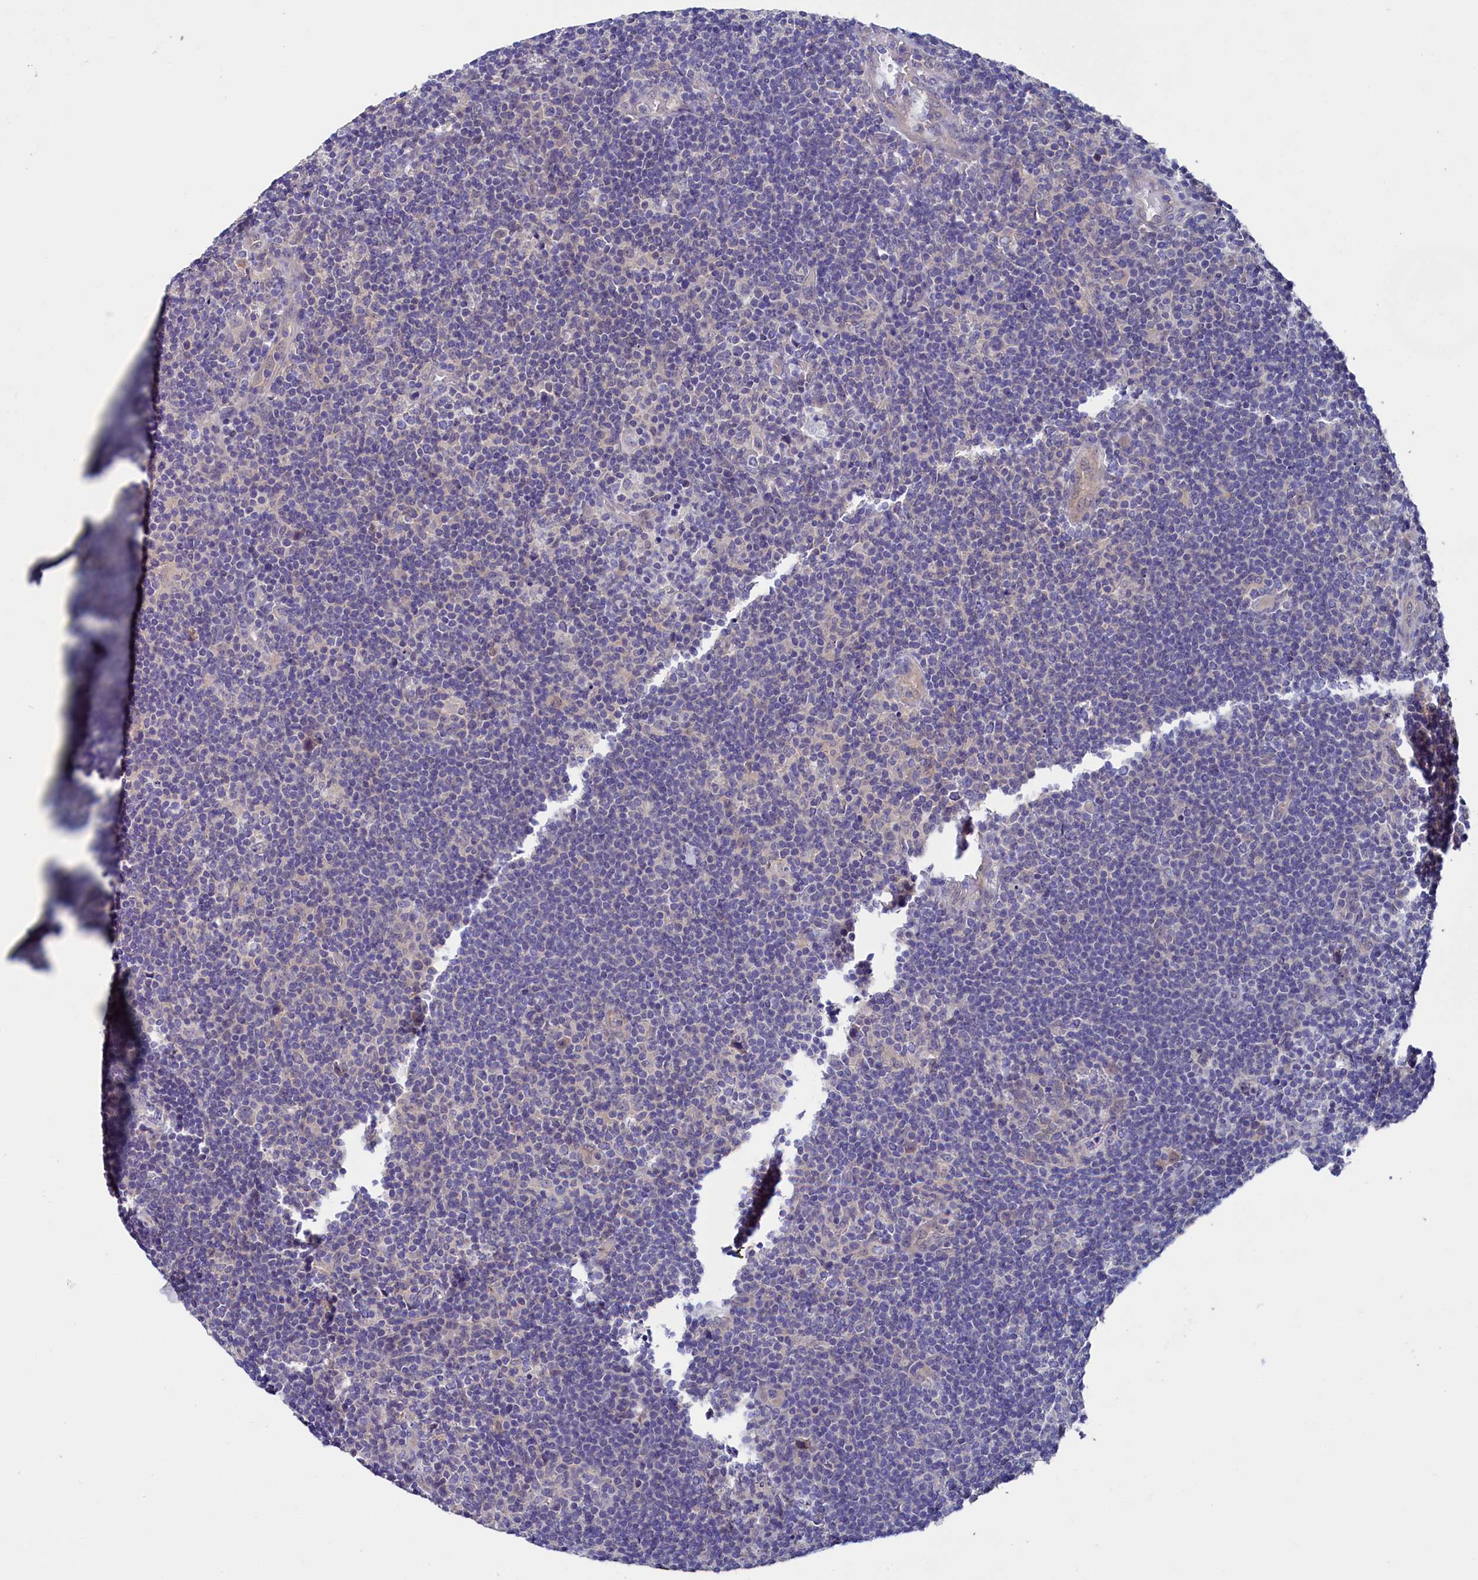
{"staining": {"intensity": "negative", "quantity": "none", "location": "none"}, "tissue": "lymphoma", "cell_type": "Tumor cells", "image_type": "cancer", "snomed": [{"axis": "morphology", "description": "Hodgkin's disease, NOS"}, {"axis": "topography", "description": "Lymph node"}], "caption": "Micrograph shows no significant protein positivity in tumor cells of lymphoma.", "gene": "CIAPIN1", "patient": {"sex": "female", "age": 57}}